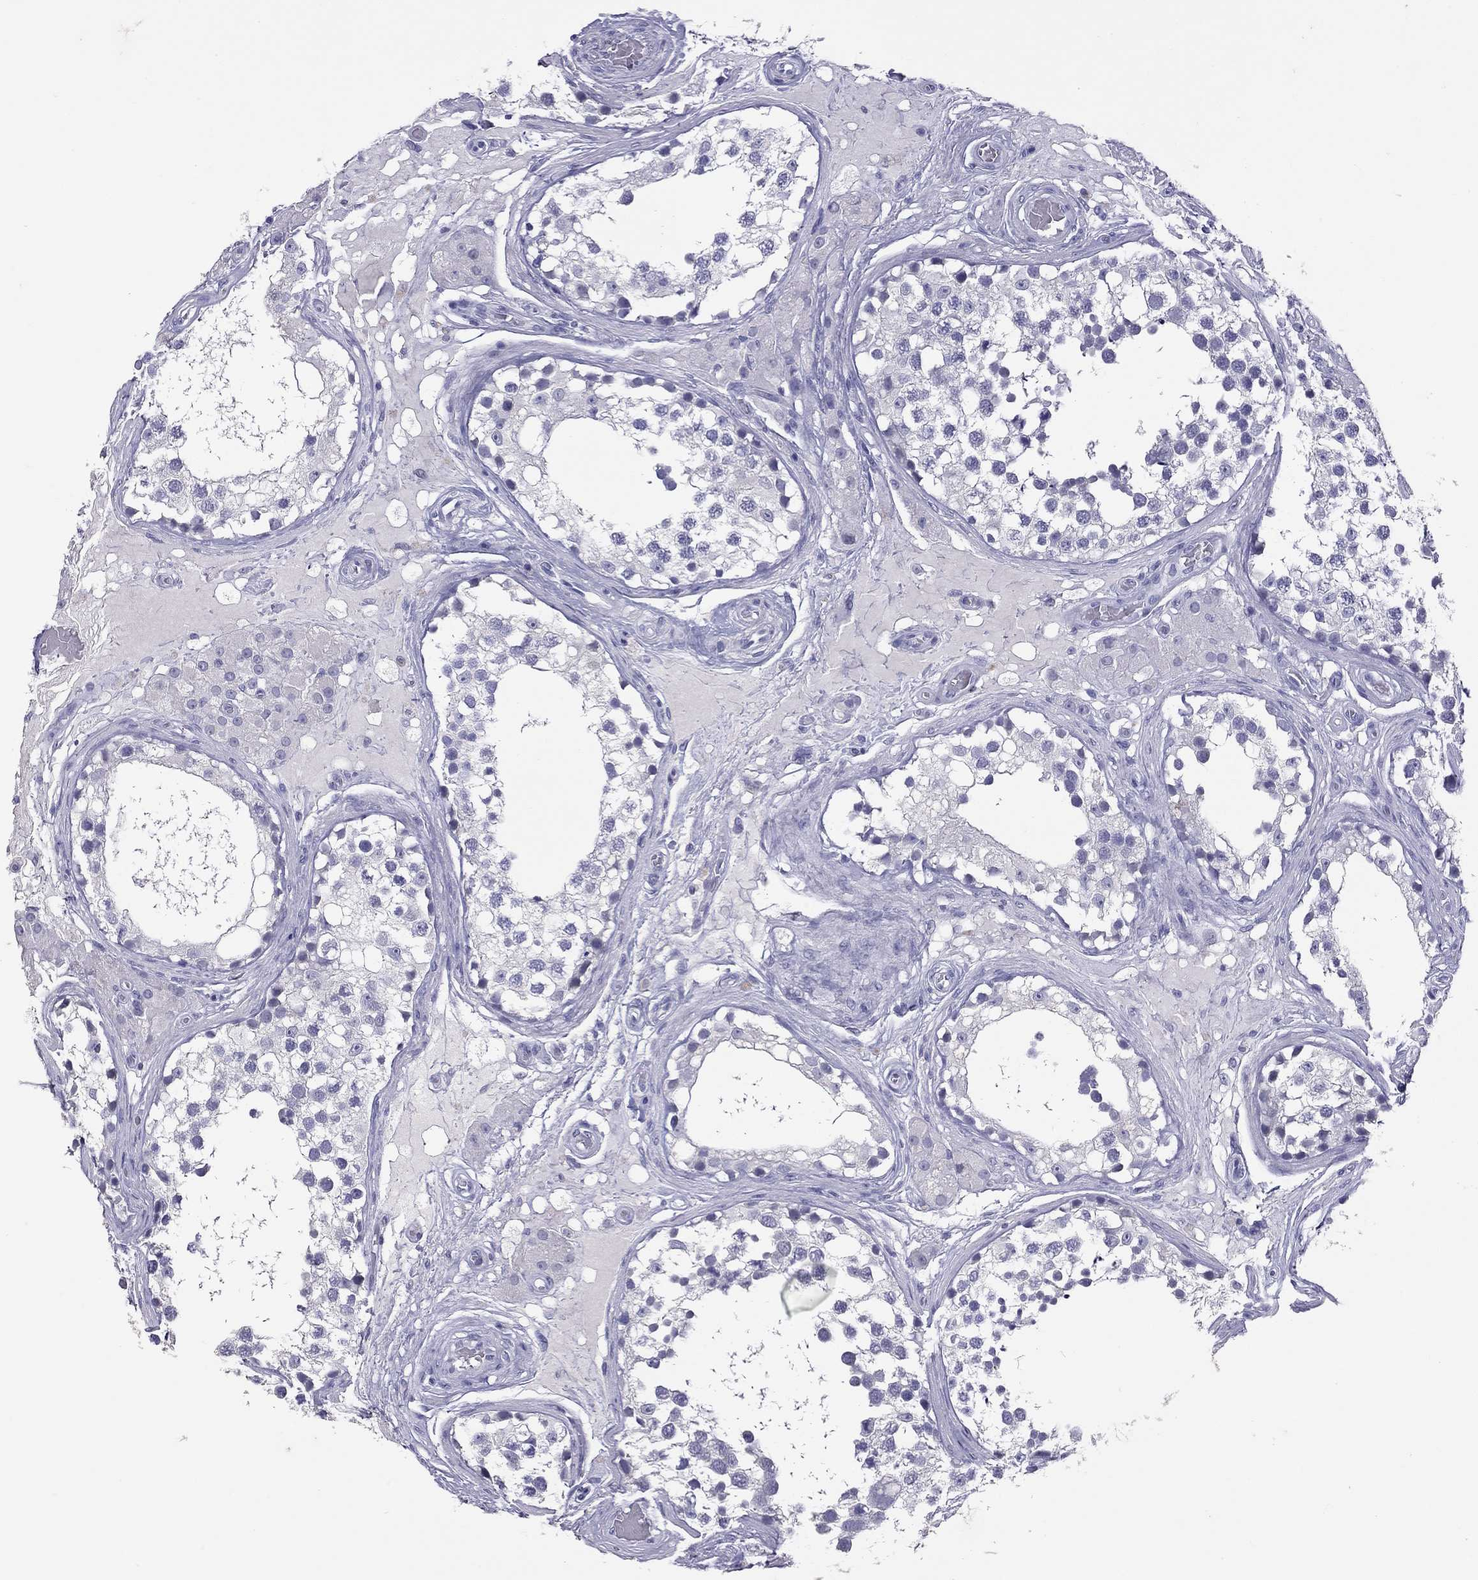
{"staining": {"intensity": "negative", "quantity": "none", "location": "none"}, "tissue": "testis", "cell_type": "Cells in seminiferous ducts", "image_type": "normal", "snomed": [{"axis": "morphology", "description": "Normal tissue, NOS"}, {"axis": "morphology", "description": "Seminoma, NOS"}, {"axis": "topography", "description": "Testis"}], "caption": "Immunohistochemical staining of unremarkable testis reveals no significant staining in cells in seminiferous ducts. (DAB (3,3'-diaminobenzidine) immunohistochemistry (IHC), high magnification).", "gene": "SLAMF1", "patient": {"sex": "male", "age": 65}}